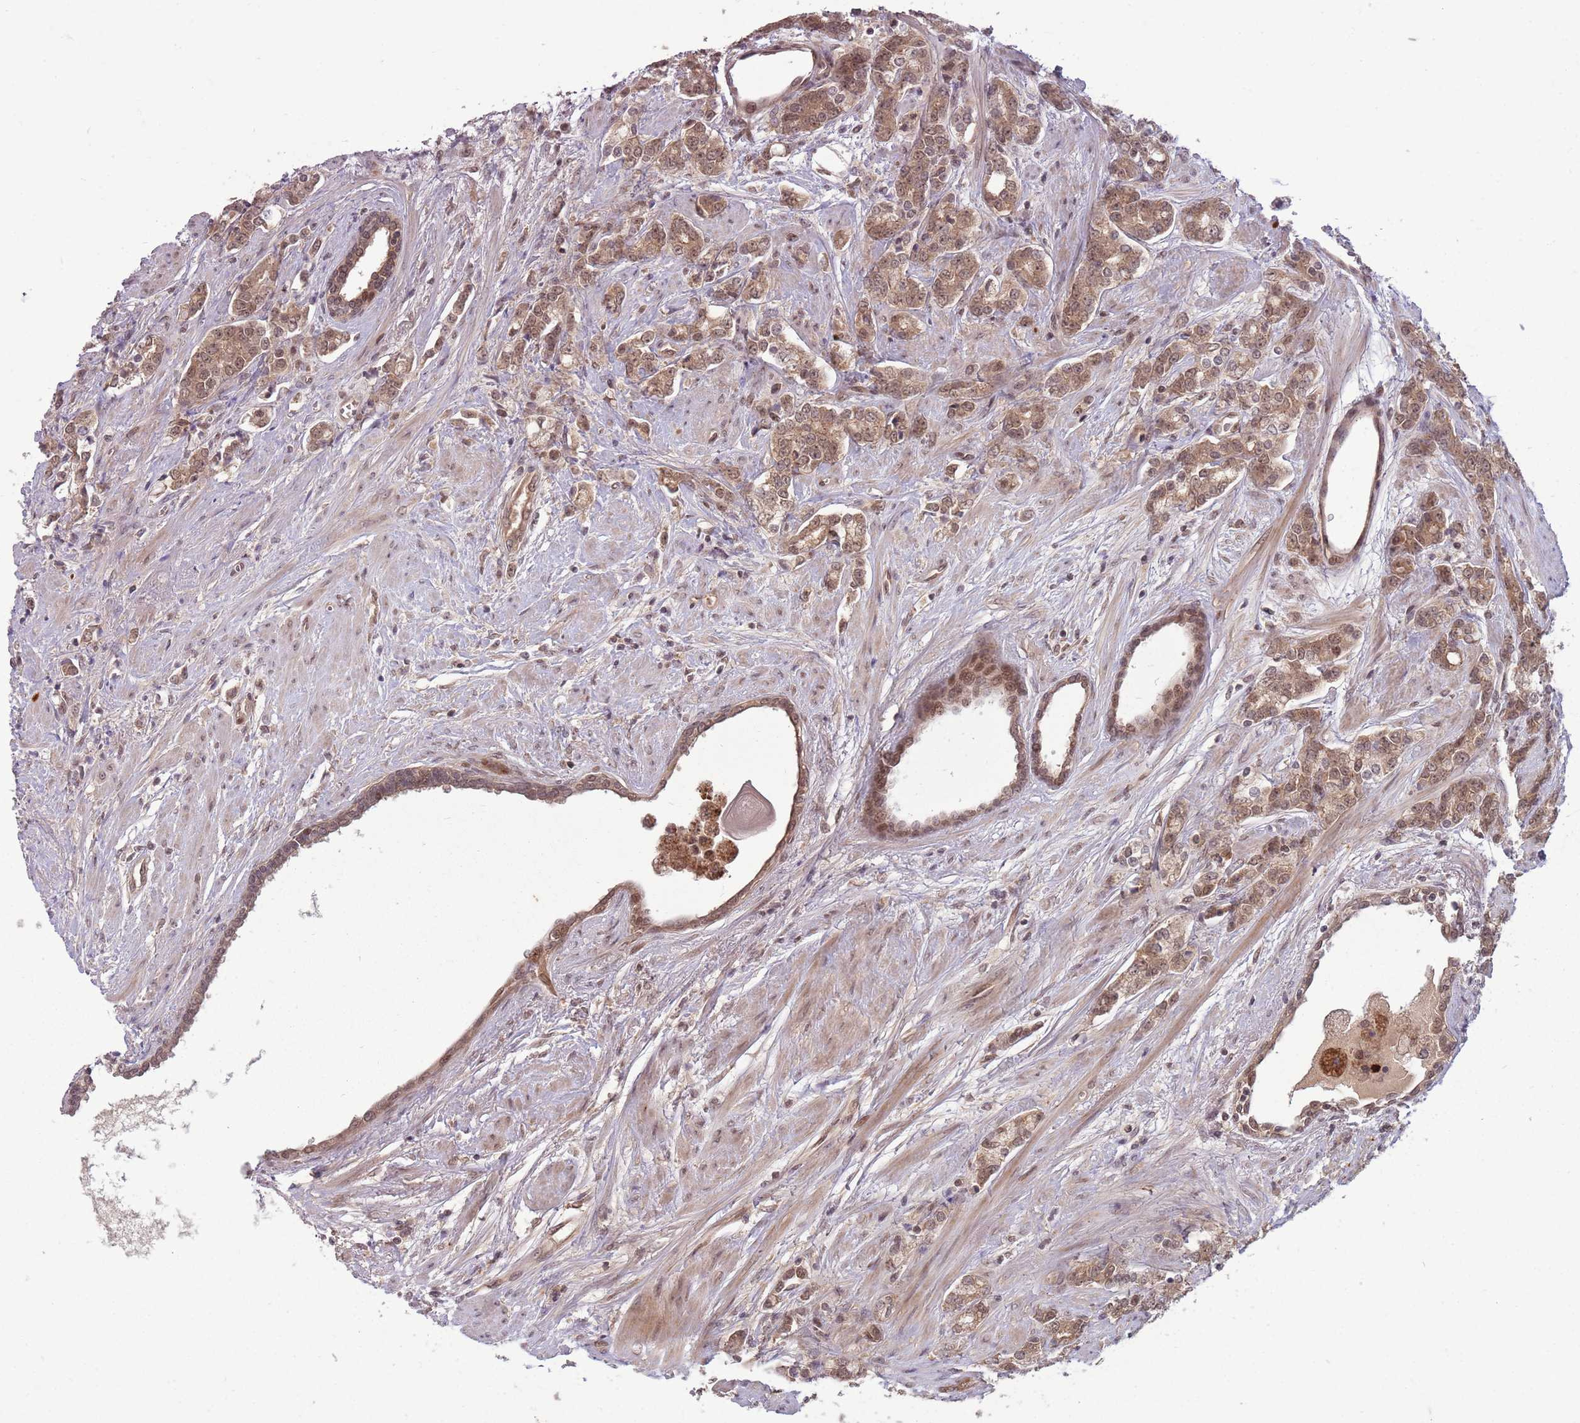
{"staining": {"intensity": "moderate", "quantity": ">75%", "location": "cytoplasmic/membranous"}, "tissue": "prostate cancer", "cell_type": "Tumor cells", "image_type": "cancer", "snomed": [{"axis": "morphology", "description": "Adenocarcinoma, High grade"}, {"axis": "topography", "description": "Prostate"}], "caption": "Prostate cancer tissue demonstrates moderate cytoplasmic/membranous expression in approximately >75% of tumor cells The protein is shown in brown color, while the nuclei are stained blue.", "gene": "ADAMTS3", "patient": {"sex": "male", "age": 62}}